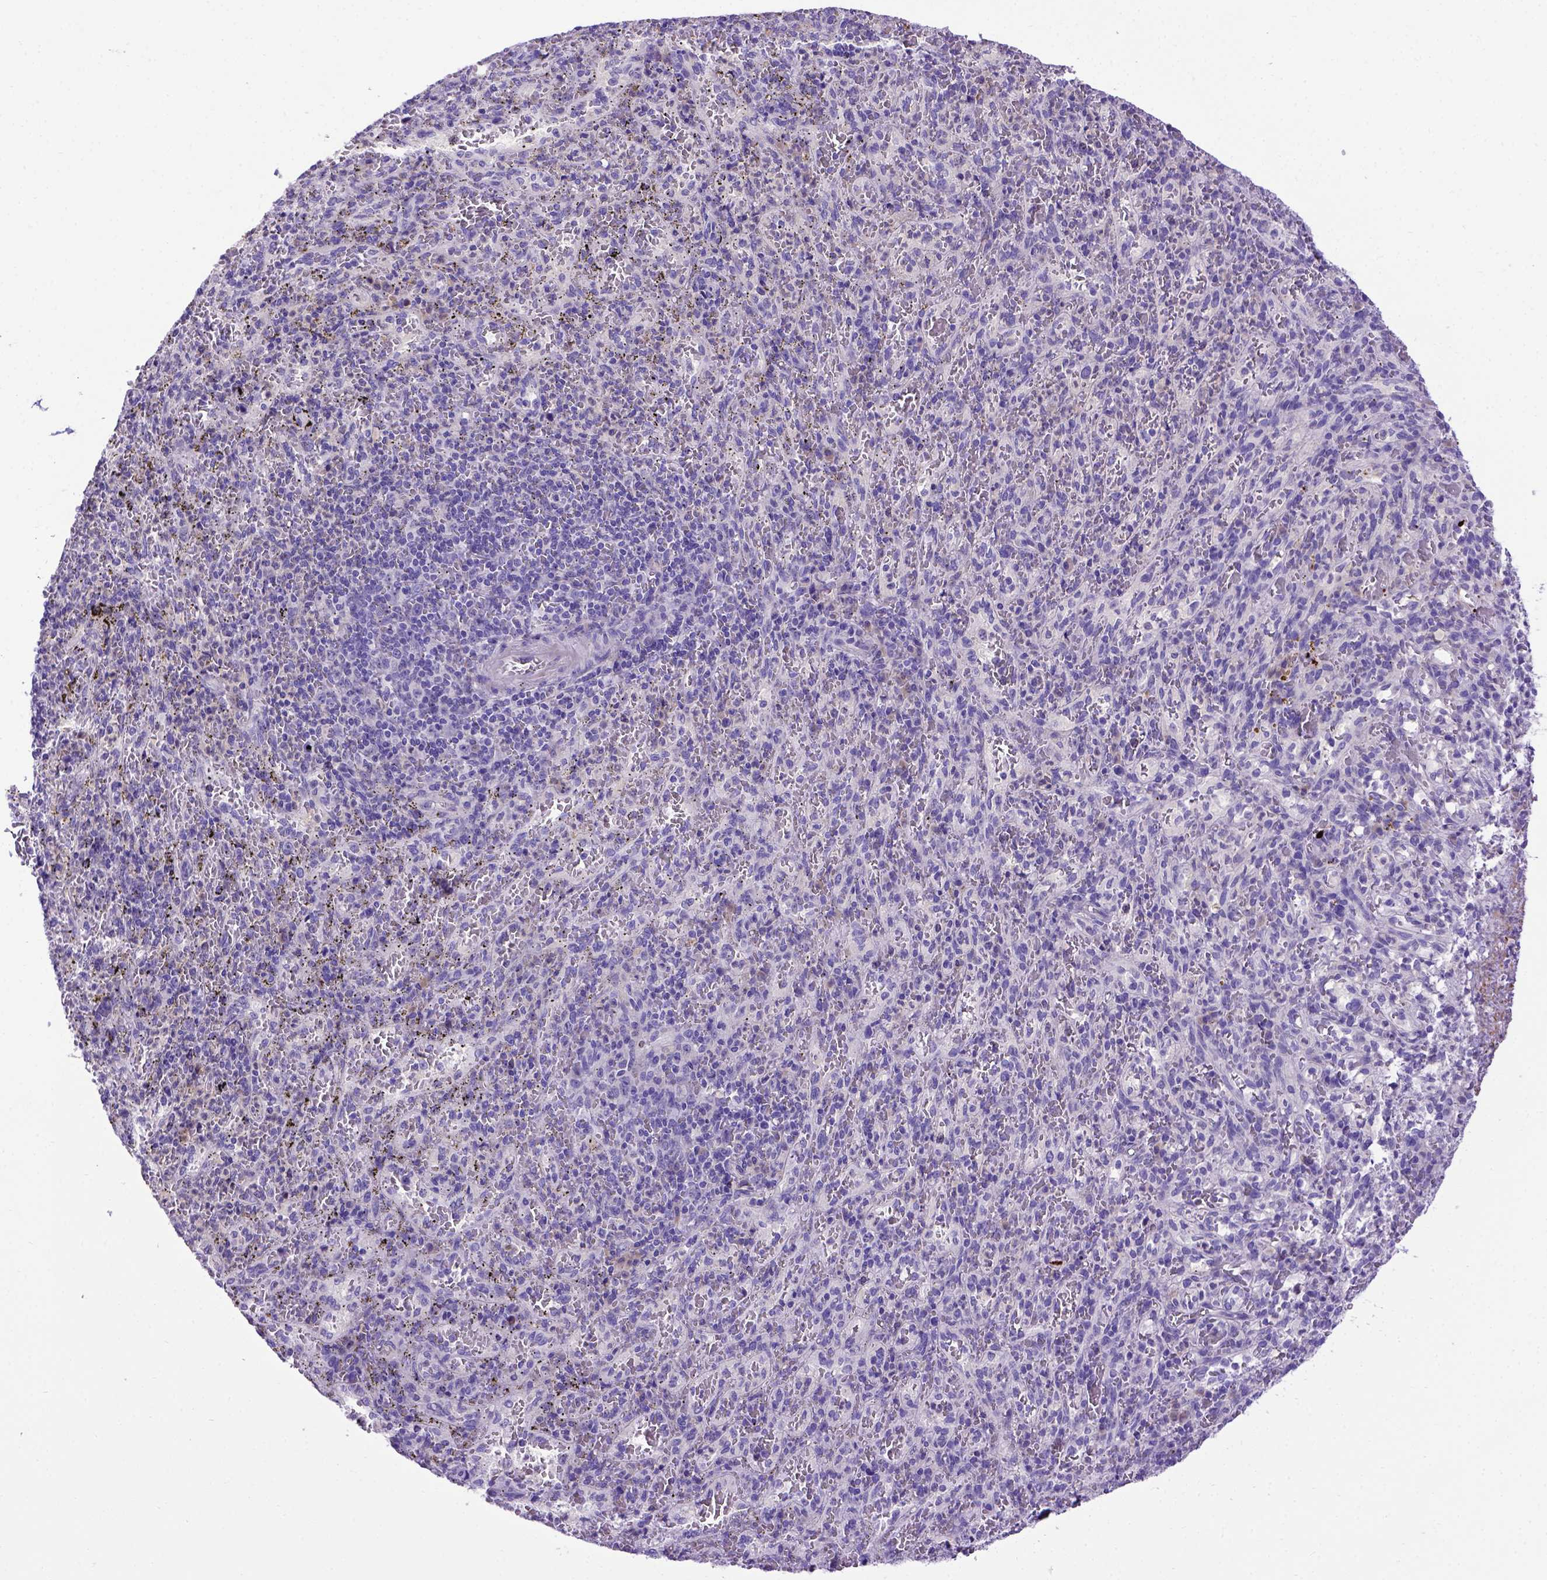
{"staining": {"intensity": "moderate", "quantity": "<25%", "location": "cytoplasmic/membranous,nuclear"}, "tissue": "spleen", "cell_type": "Cells in red pulp", "image_type": "normal", "snomed": [{"axis": "morphology", "description": "Normal tissue, NOS"}, {"axis": "topography", "description": "Spleen"}], "caption": "The image reveals immunohistochemical staining of unremarkable spleen. There is moderate cytoplasmic/membranous,nuclear staining is appreciated in about <25% of cells in red pulp. The staining is performed using DAB brown chromogen to label protein expression. The nuclei are counter-stained blue using hematoxylin.", "gene": "ADAM12", "patient": {"sex": "male", "age": 57}}